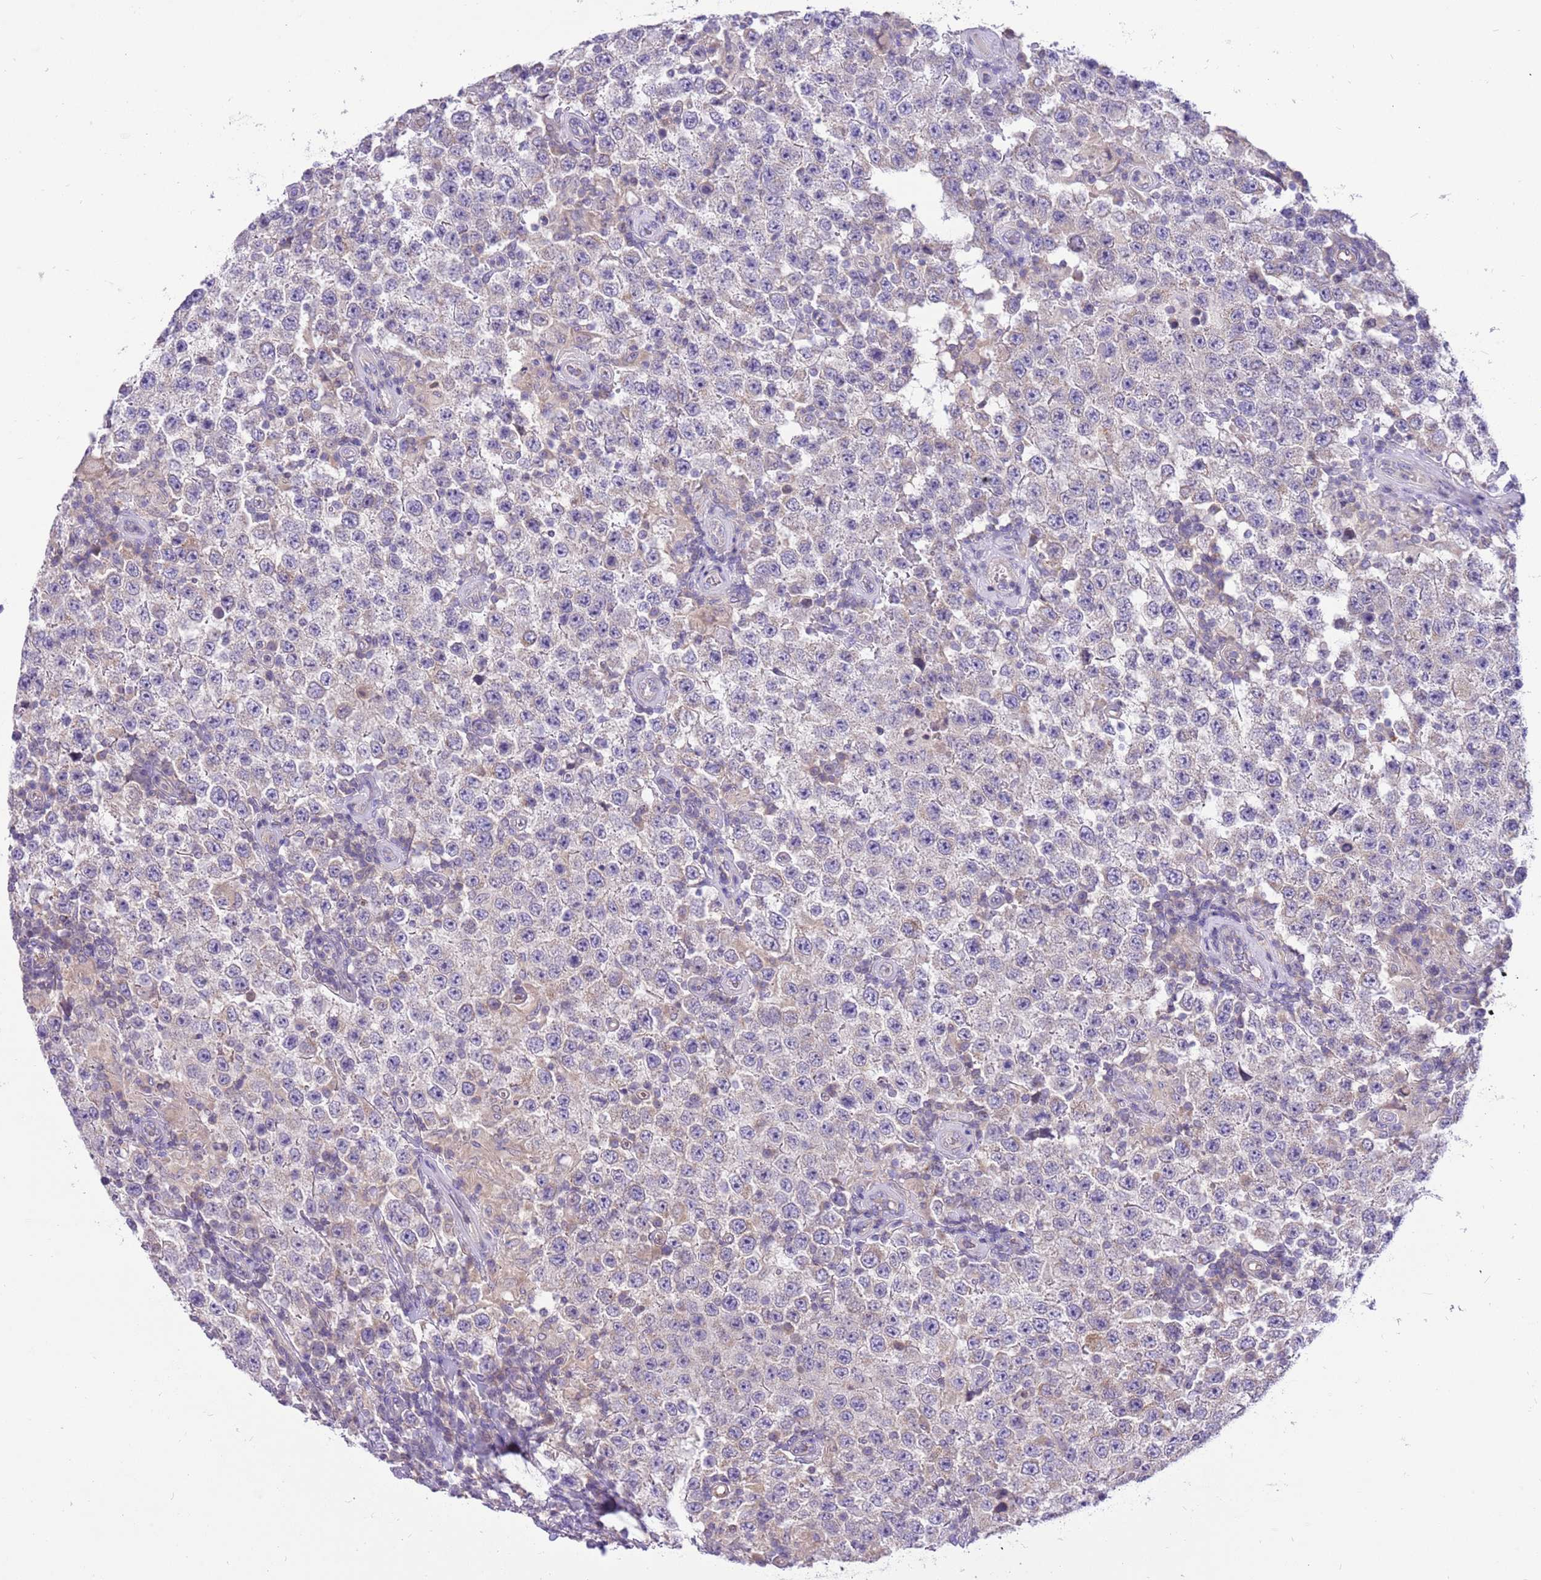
{"staining": {"intensity": "weak", "quantity": "<25%", "location": "cytoplasmic/membranous"}, "tissue": "testis cancer", "cell_type": "Tumor cells", "image_type": "cancer", "snomed": [{"axis": "morphology", "description": "Normal tissue, NOS"}, {"axis": "morphology", "description": "Urothelial carcinoma, High grade"}, {"axis": "morphology", "description": "Seminoma, NOS"}, {"axis": "morphology", "description": "Carcinoma, Embryonal, NOS"}, {"axis": "topography", "description": "Urinary bladder"}, {"axis": "topography", "description": "Testis"}], "caption": "Testis urothelial carcinoma (high-grade) was stained to show a protein in brown. There is no significant expression in tumor cells.", "gene": "GLCE", "patient": {"sex": "male", "age": 41}}